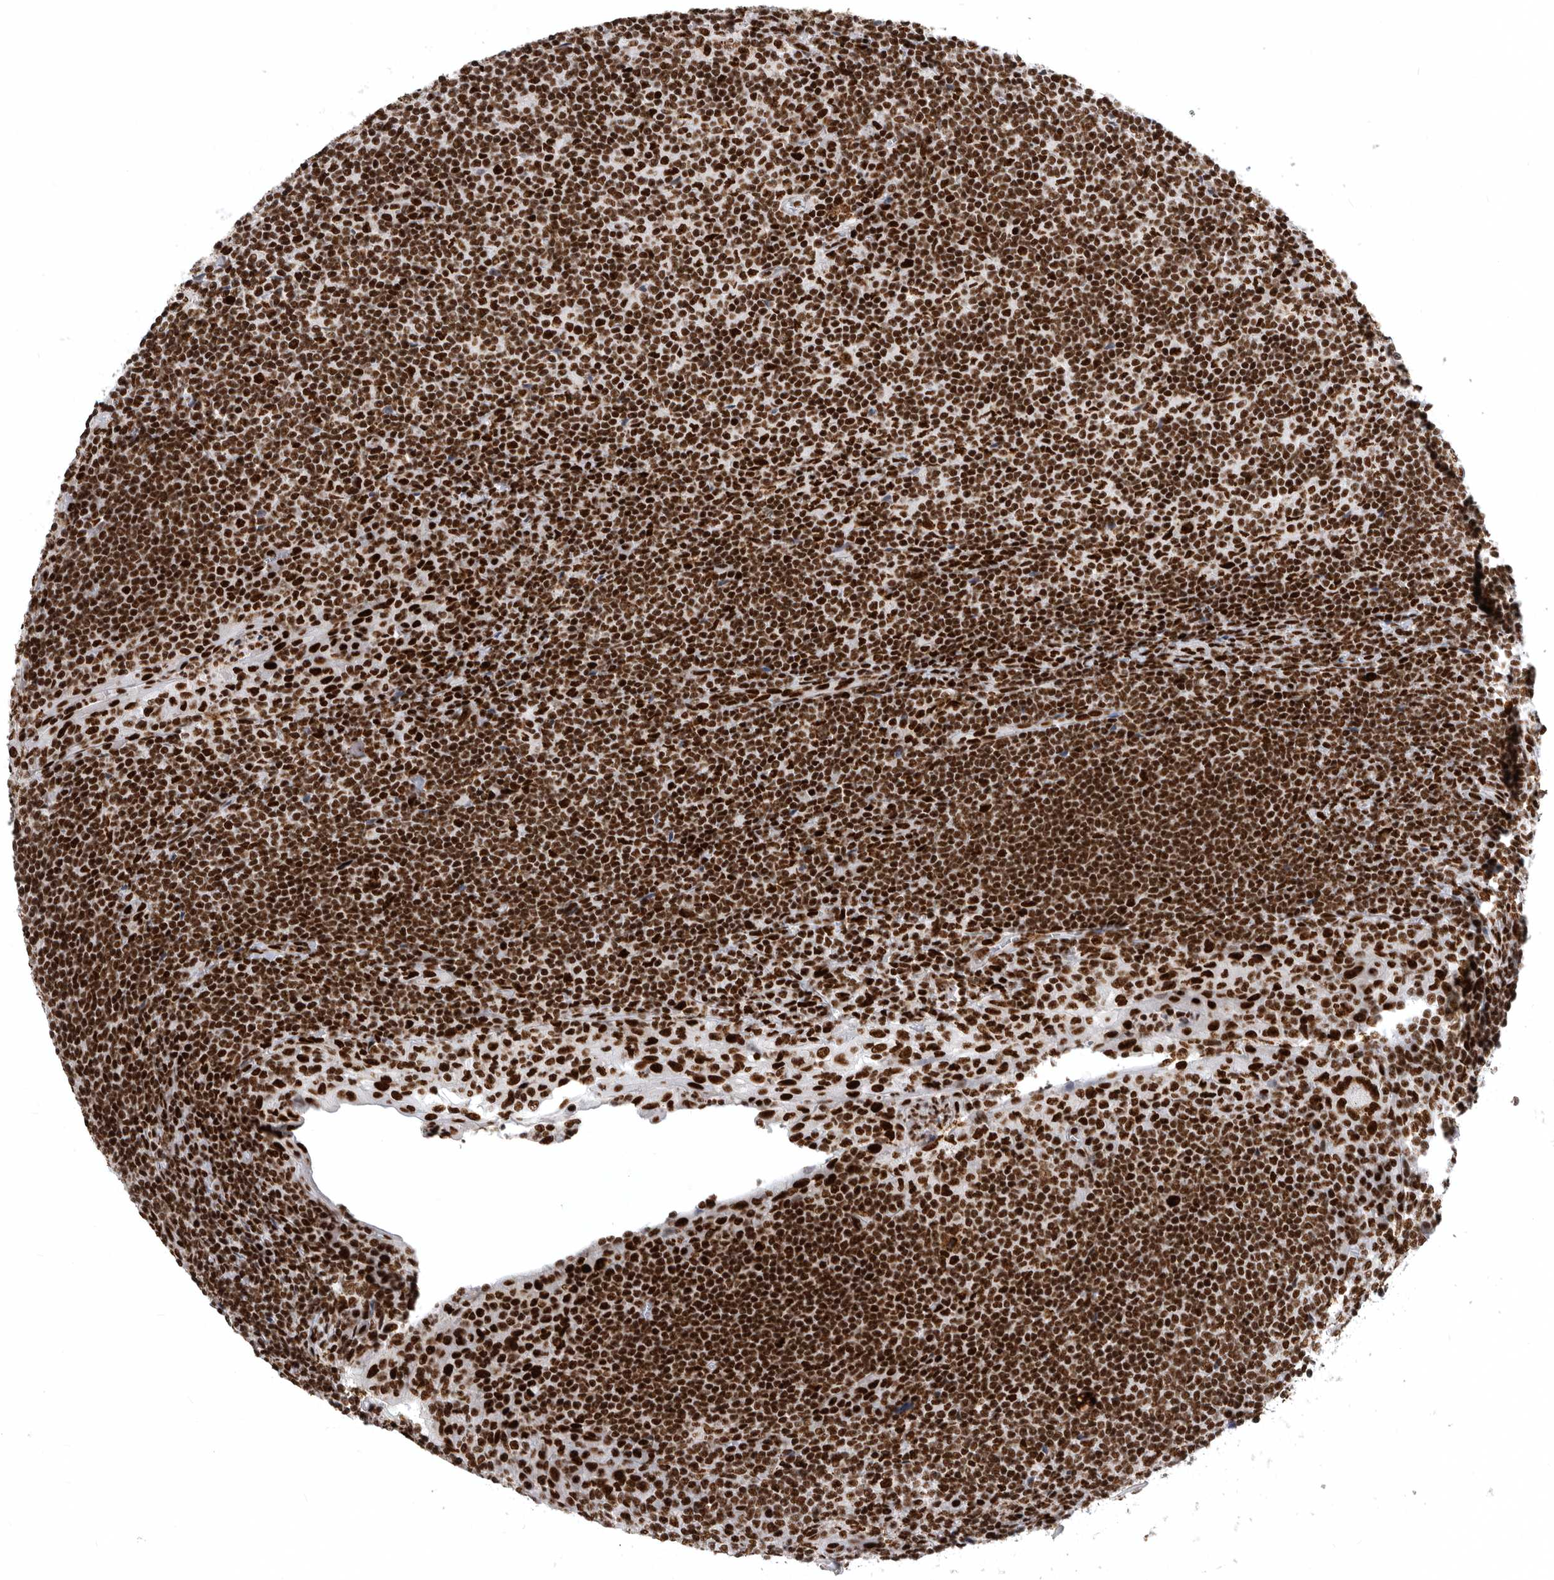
{"staining": {"intensity": "strong", "quantity": ">75%", "location": "nuclear"}, "tissue": "tonsil", "cell_type": "Germinal center cells", "image_type": "normal", "snomed": [{"axis": "morphology", "description": "Normal tissue, NOS"}, {"axis": "topography", "description": "Tonsil"}], "caption": "A high-resolution image shows IHC staining of normal tonsil, which exhibits strong nuclear expression in approximately >75% of germinal center cells.", "gene": "BCLAF1", "patient": {"sex": "male", "age": 37}}